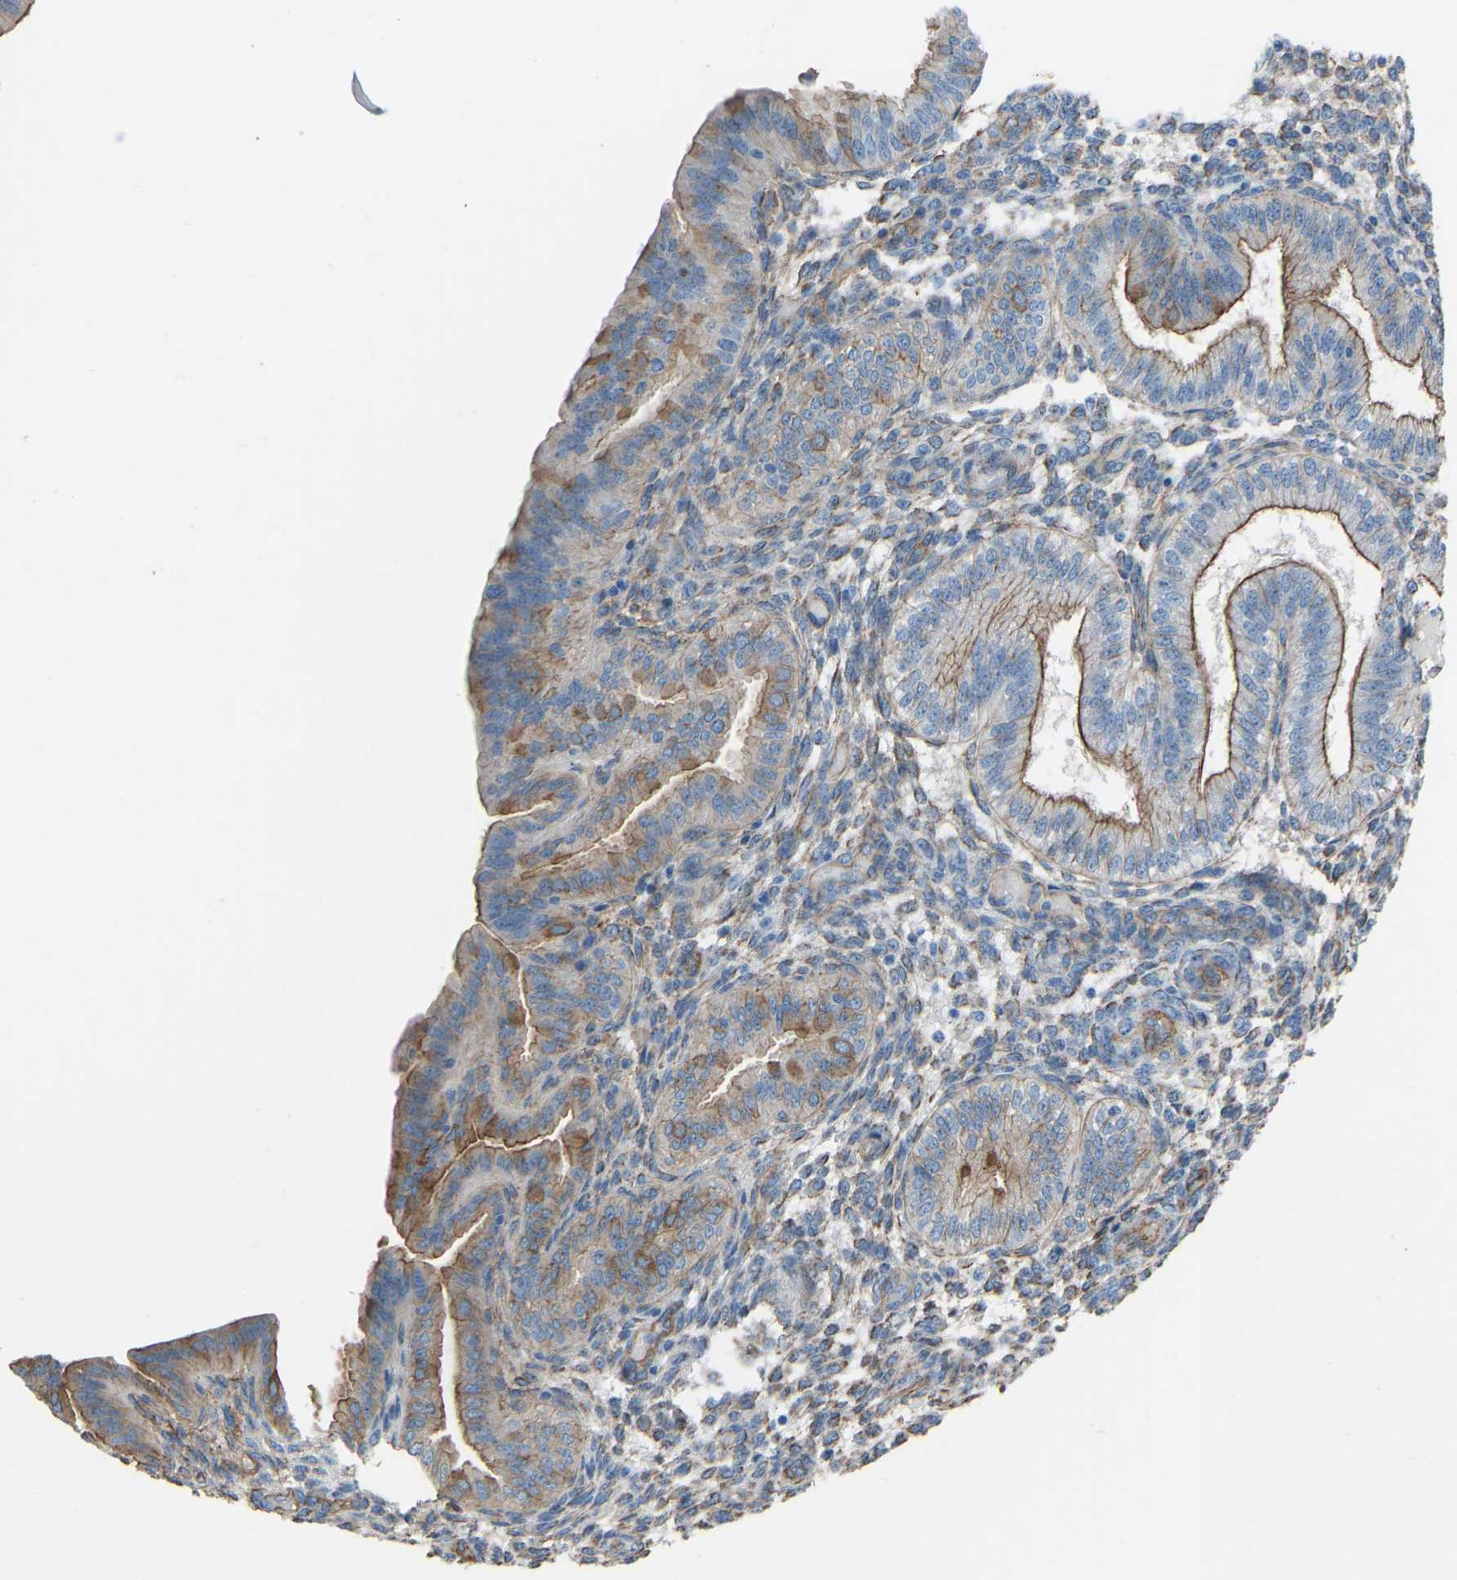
{"staining": {"intensity": "moderate", "quantity": "25%-75%", "location": "cytoplasmic/membranous"}, "tissue": "endometrium", "cell_type": "Cells in endometrial stroma", "image_type": "normal", "snomed": [{"axis": "morphology", "description": "Normal tissue, NOS"}, {"axis": "topography", "description": "Endometrium"}], "caption": "Endometrium stained with a protein marker reveals moderate staining in cells in endometrial stroma.", "gene": "MYH10", "patient": {"sex": "female", "age": 39}}